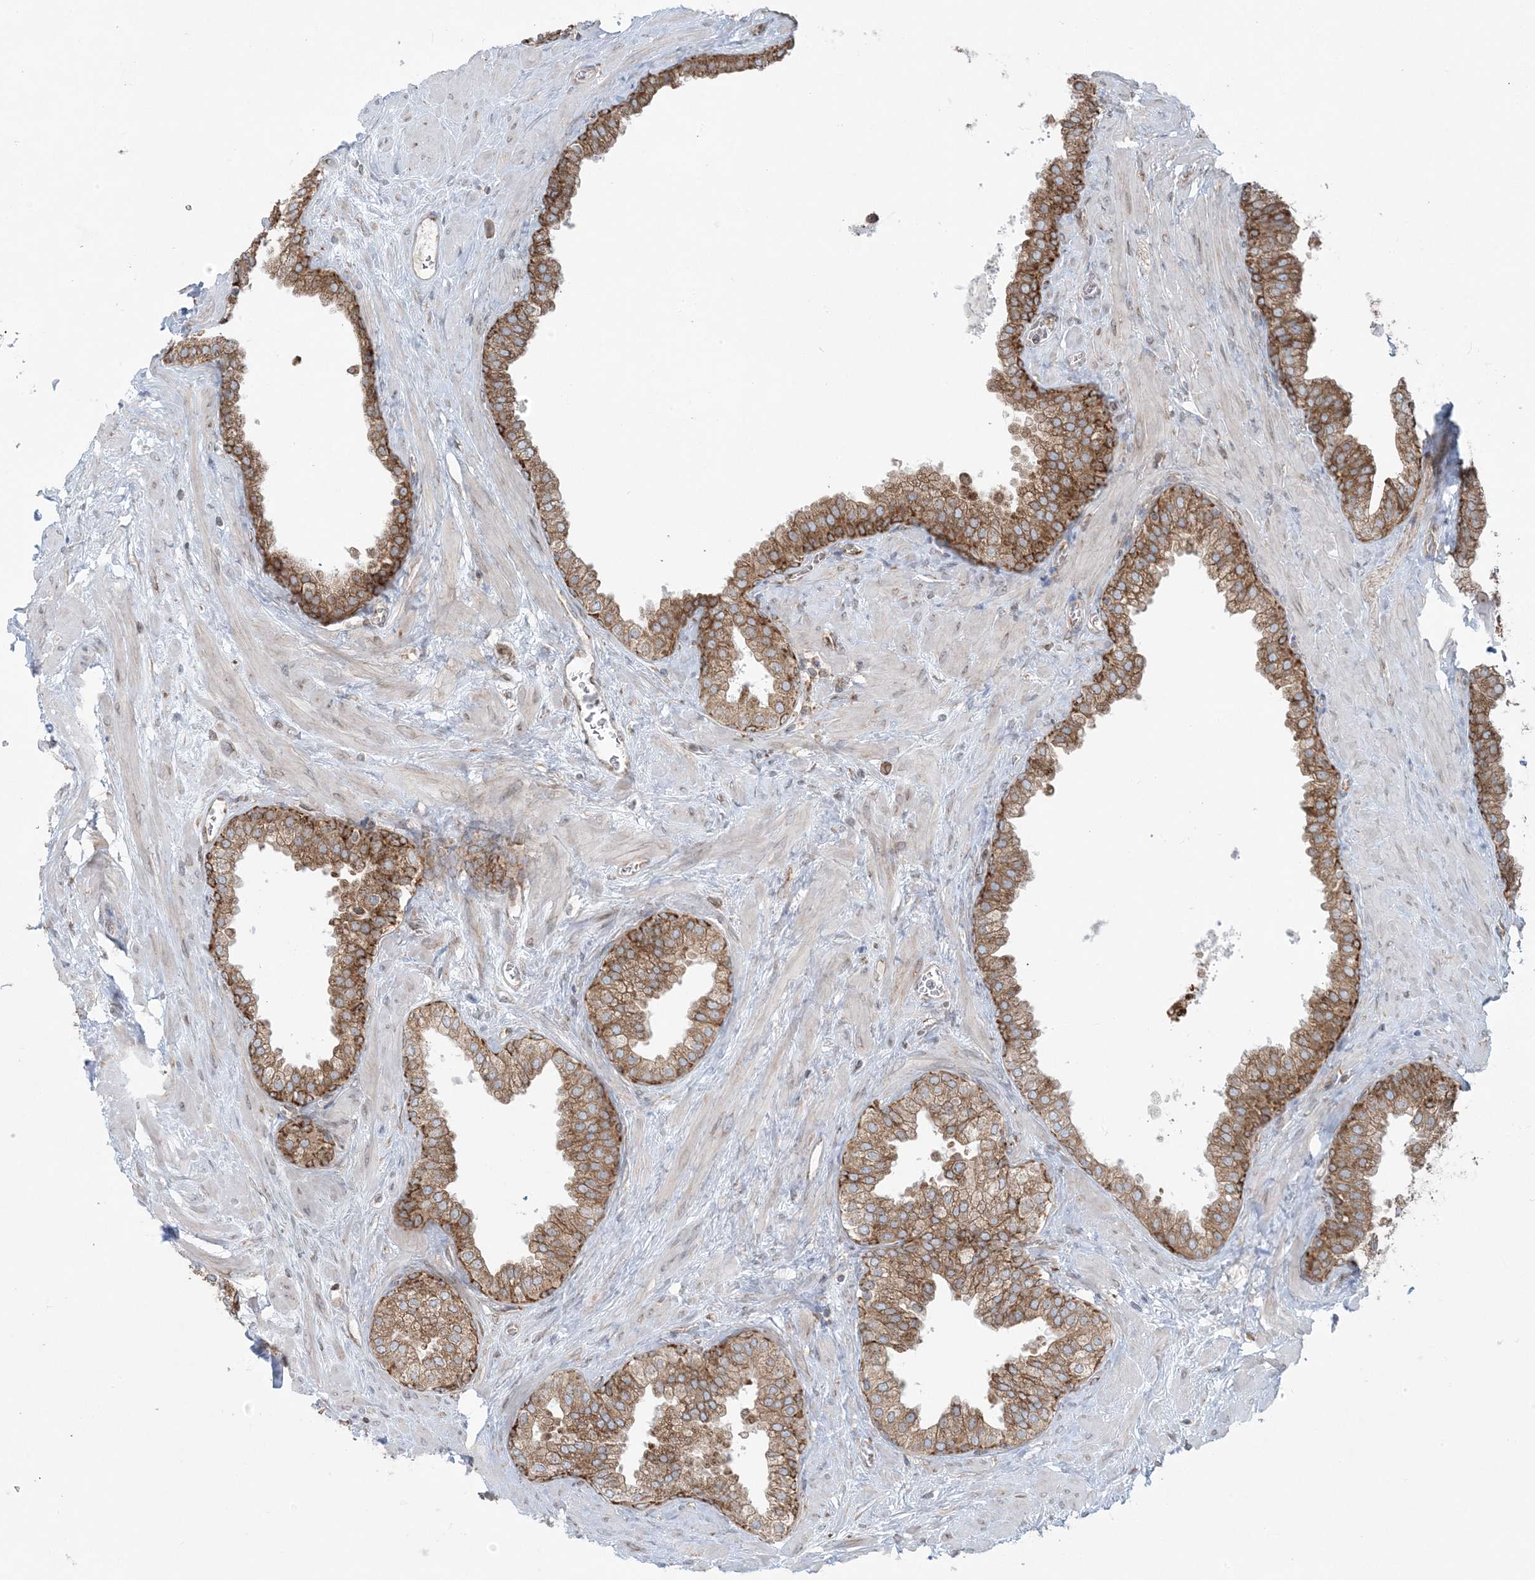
{"staining": {"intensity": "moderate", "quantity": ">75%", "location": "cytoplasmic/membranous"}, "tissue": "prostate", "cell_type": "Glandular cells", "image_type": "normal", "snomed": [{"axis": "morphology", "description": "Normal tissue, NOS"}, {"axis": "morphology", "description": "Urothelial carcinoma, Low grade"}, {"axis": "topography", "description": "Urinary bladder"}, {"axis": "topography", "description": "Prostate"}], "caption": "Immunohistochemistry micrograph of benign prostate stained for a protein (brown), which displays medium levels of moderate cytoplasmic/membranous expression in approximately >75% of glandular cells.", "gene": "UBXN4", "patient": {"sex": "male", "age": 60}}